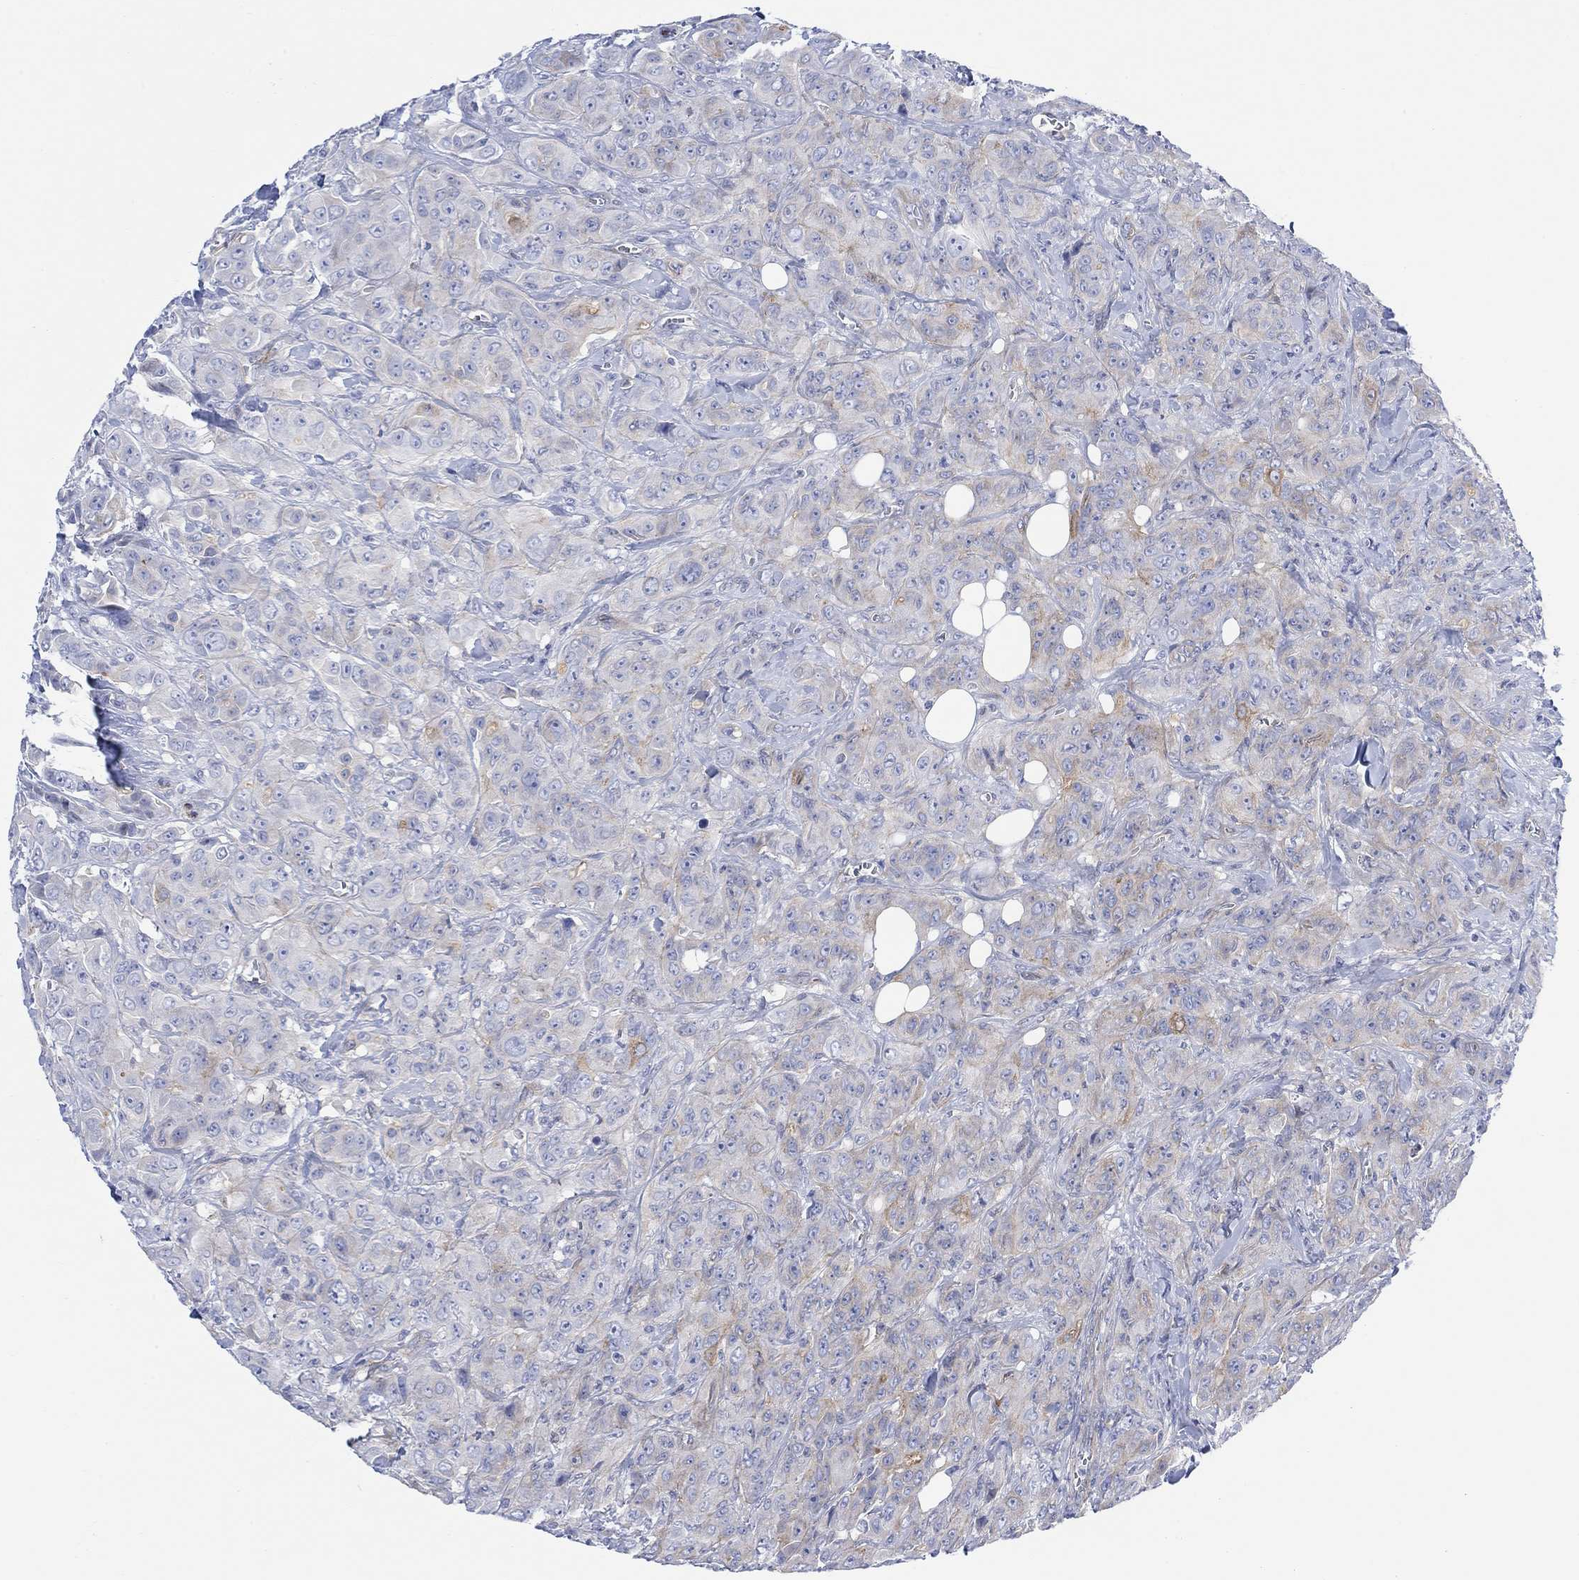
{"staining": {"intensity": "moderate", "quantity": "<25%", "location": "cytoplasmic/membranous"}, "tissue": "breast cancer", "cell_type": "Tumor cells", "image_type": "cancer", "snomed": [{"axis": "morphology", "description": "Duct carcinoma"}, {"axis": "topography", "description": "Breast"}], "caption": "There is low levels of moderate cytoplasmic/membranous positivity in tumor cells of intraductal carcinoma (breast), as demonstrated by immunohistochemical staining (brown color).", "gene": "TLDC2", "patient": {"sex": "female", "age": 43}}